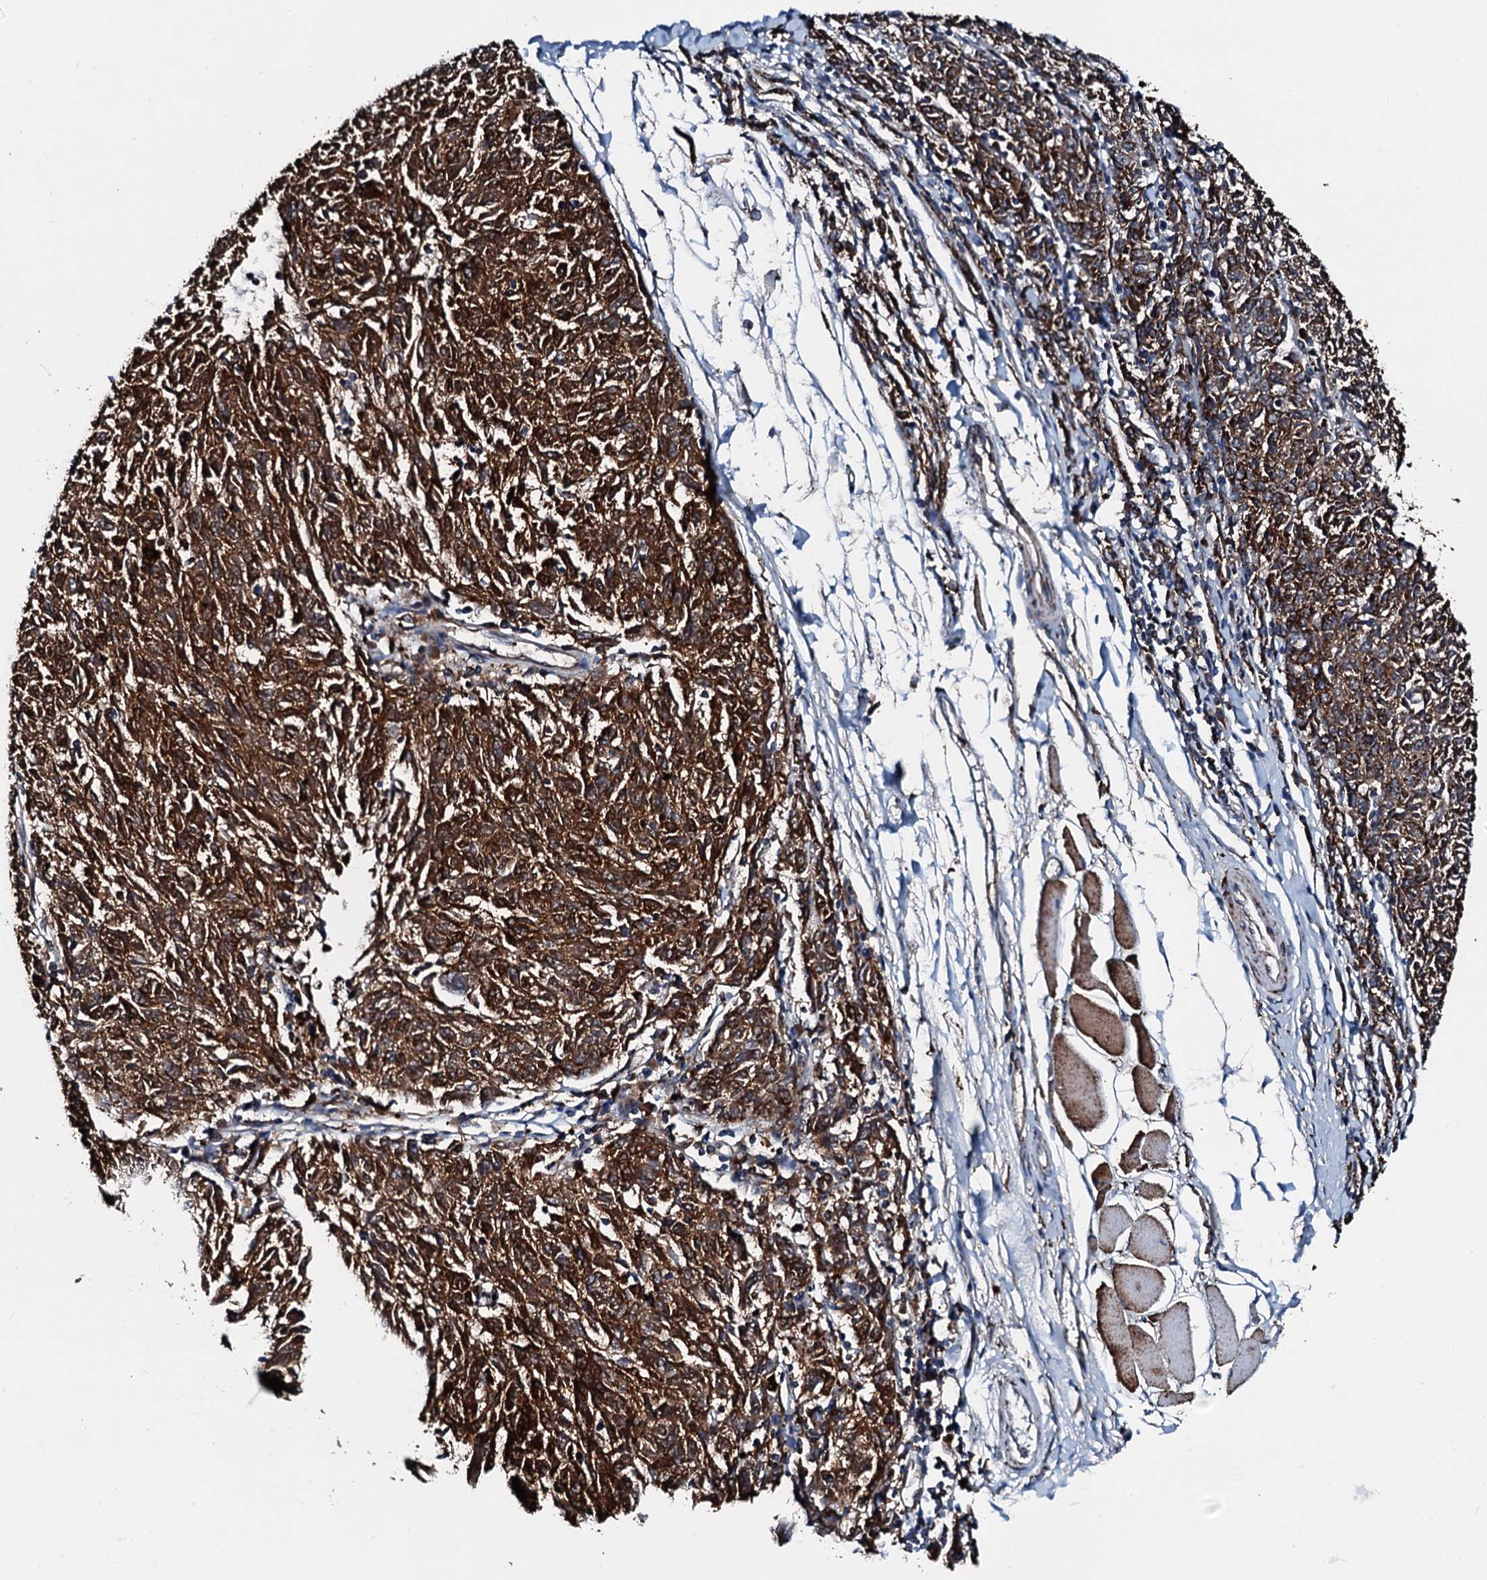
{"staining": {"intensity": "strong", "quantity": ">75%", "location": "cytoplasmic/membranous"}, "tissue": "melanoma", "cell_type": "Tumor cells", "image_type": "cancer", "snomed": [{"axis": "morphology", "description": "Malignant melanoma, NOS"}, {"axis": "topography", "description": "Skin"}], "caption": "Immunohistochemistry (DAB (3,3'-diaminobenzidine)) staining of malignant melanoma exhibits strong cytoplasmic/membranous protein staining in approximately >75% of tumor cells.", "gene": "HADH", "patient": {"sex": "female", "age": 72}}